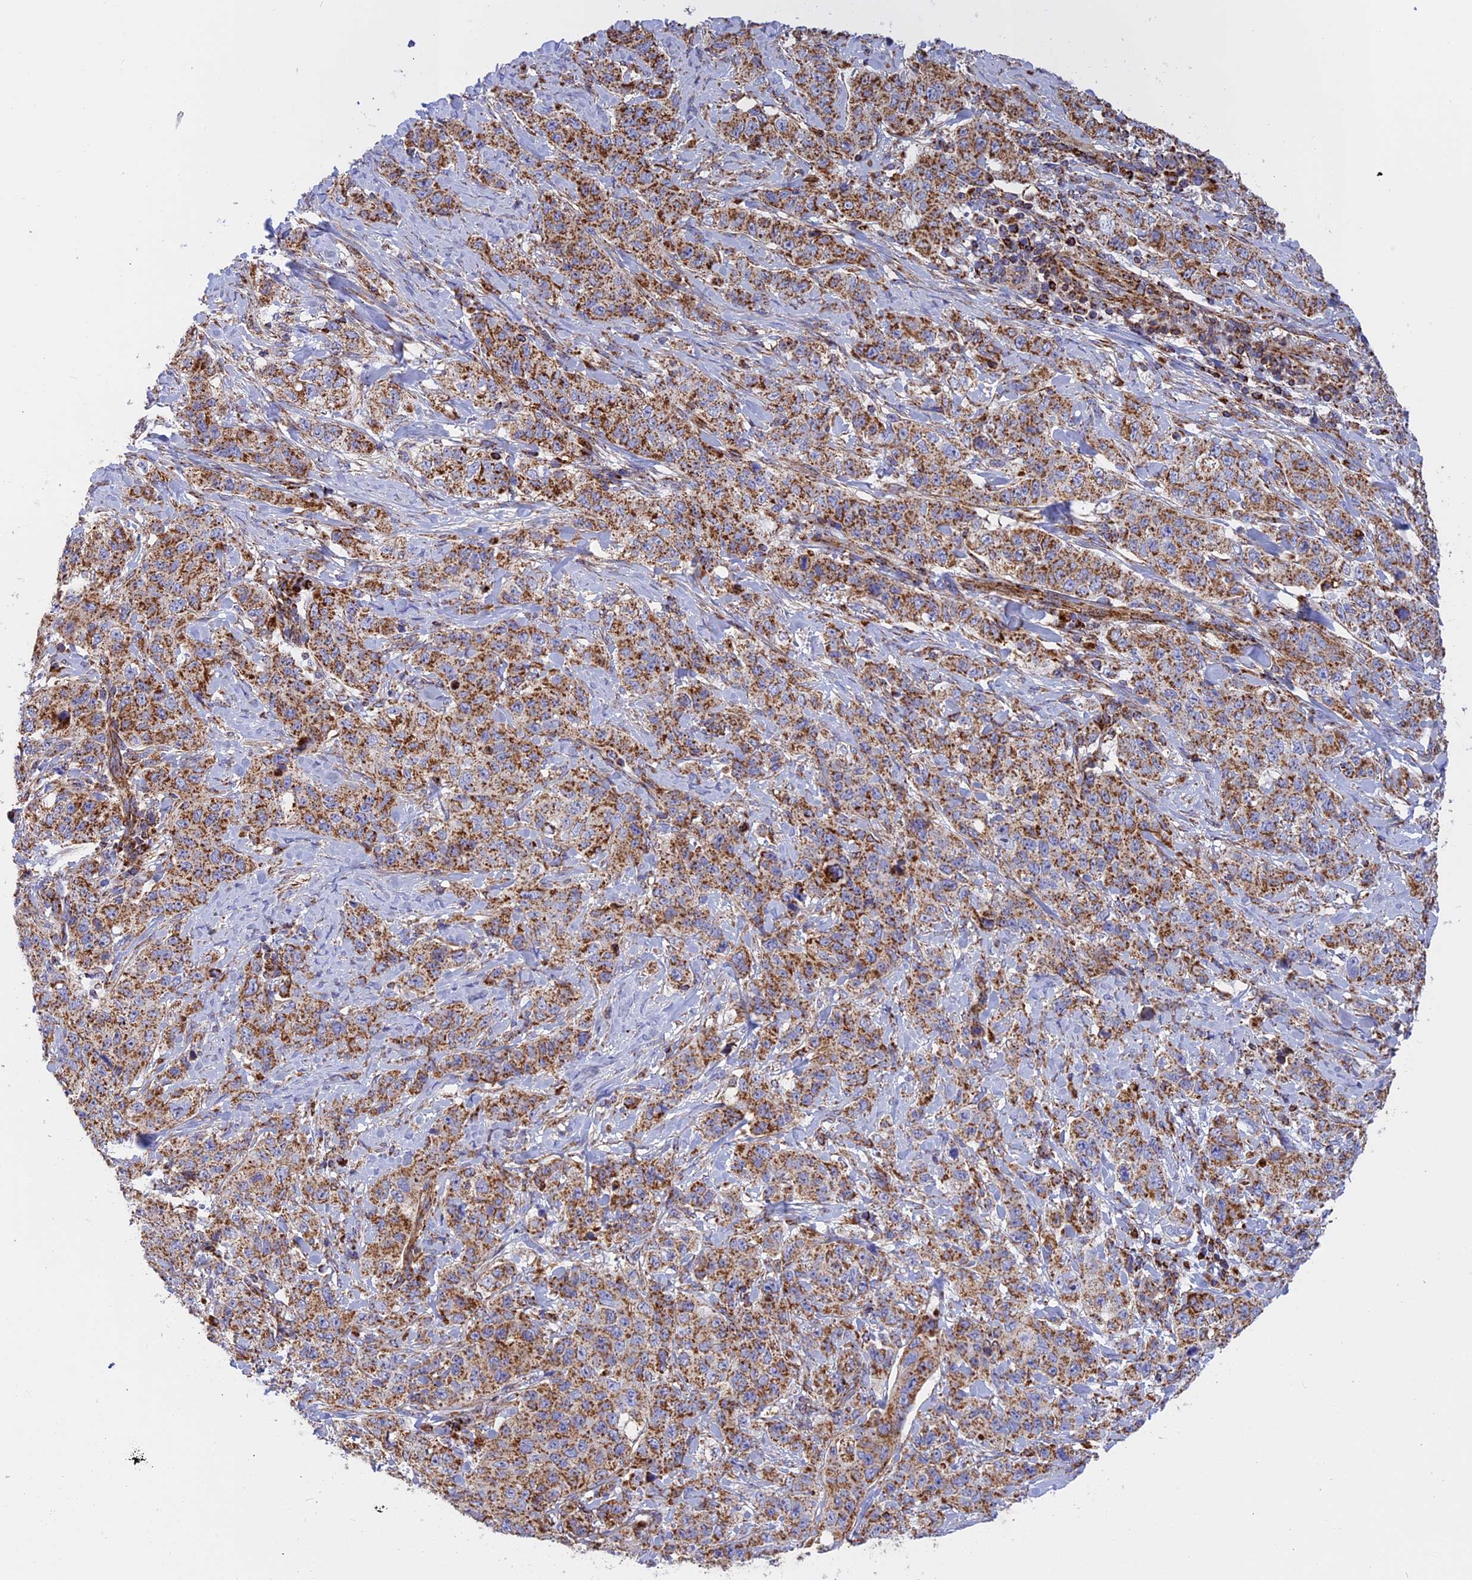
{"staining": {"intensity": "strong", "quantity": "25%-75%", "location": "cytoplasmic/membranous"}, "tissue": "stomach cancer", "cell_type": "Tumor cells", "image_type": "cancer", "snomed": [{"axis": "morphology", "description": "Adenocarcinoma, NOS"}, {"axis": "topography", "description": "Stomach"}], "caption": "Adenocarcinoma (stomach) was stained to show a protein in brown. There is high levels of strong cytoplasmic/membranous expression in about 25%-75% of tumor cells.", "gene": "UQCRB", "patient": {"sex": "male", "age": 48}}